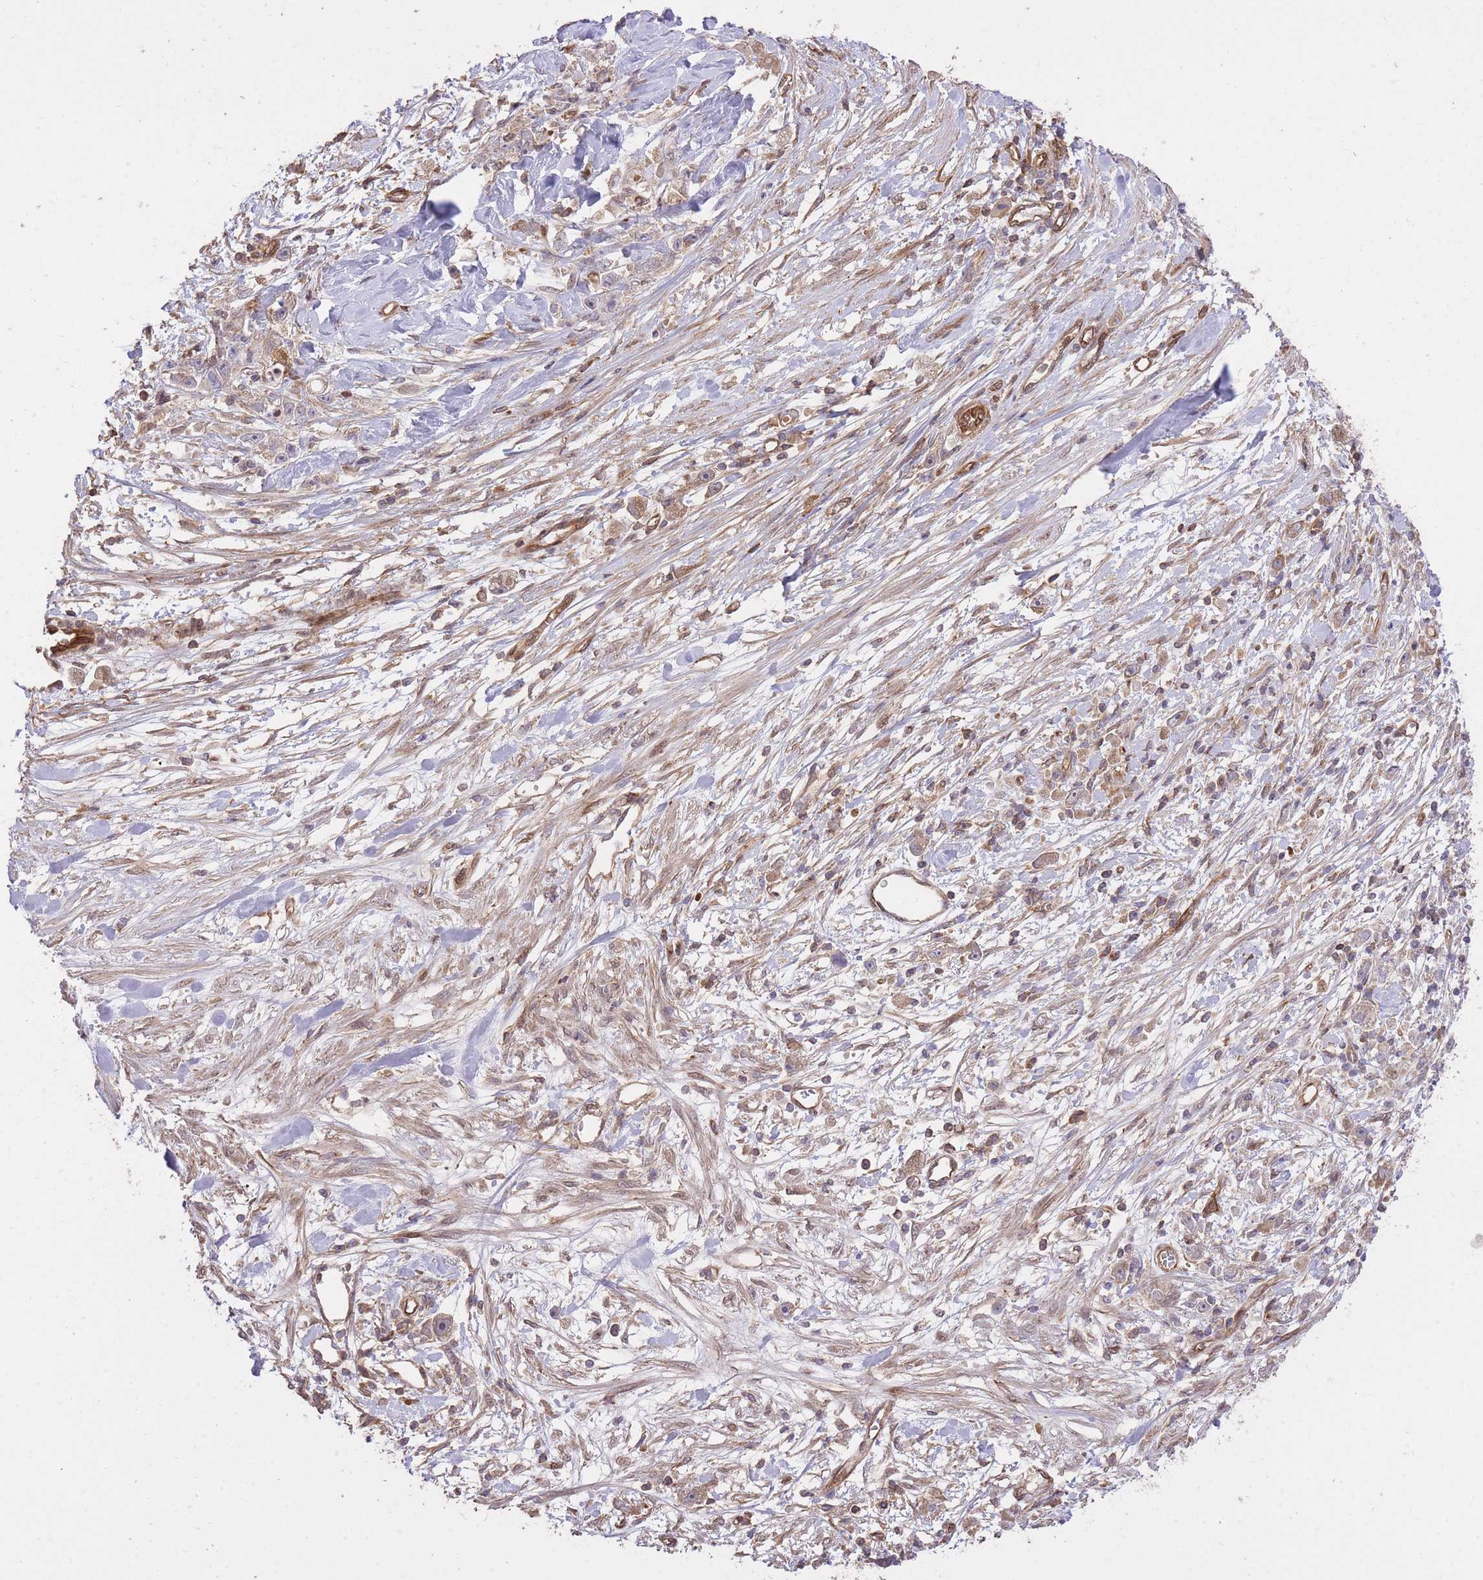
{"staining": {"intensity": "weak", "quantity": "<25%", "location": "cytoplasmic/membranous"}, "tissue": "stomach cancer", "cell_type": "Tumor cells", "image_type": "cancer", "snomed": [{"axis": "morphology", "description": "Adenocarcinoma, NOS"}, {"axis": "topography", "description": "Stomach"}], "caption": "DAB (3,3'-diaminobenzidine) immunohistochemical staining of human stomach cancer displays no significant positivity in tumor cells. Brightfield microscopy of immunohistochemistry stained with DAB (3,3'-diaminobenzidine) (brown) and hematoxylin (blue), captured at high magnification.", "gene": "PLD1", "patient": {"sex": "female", "age": 59}}